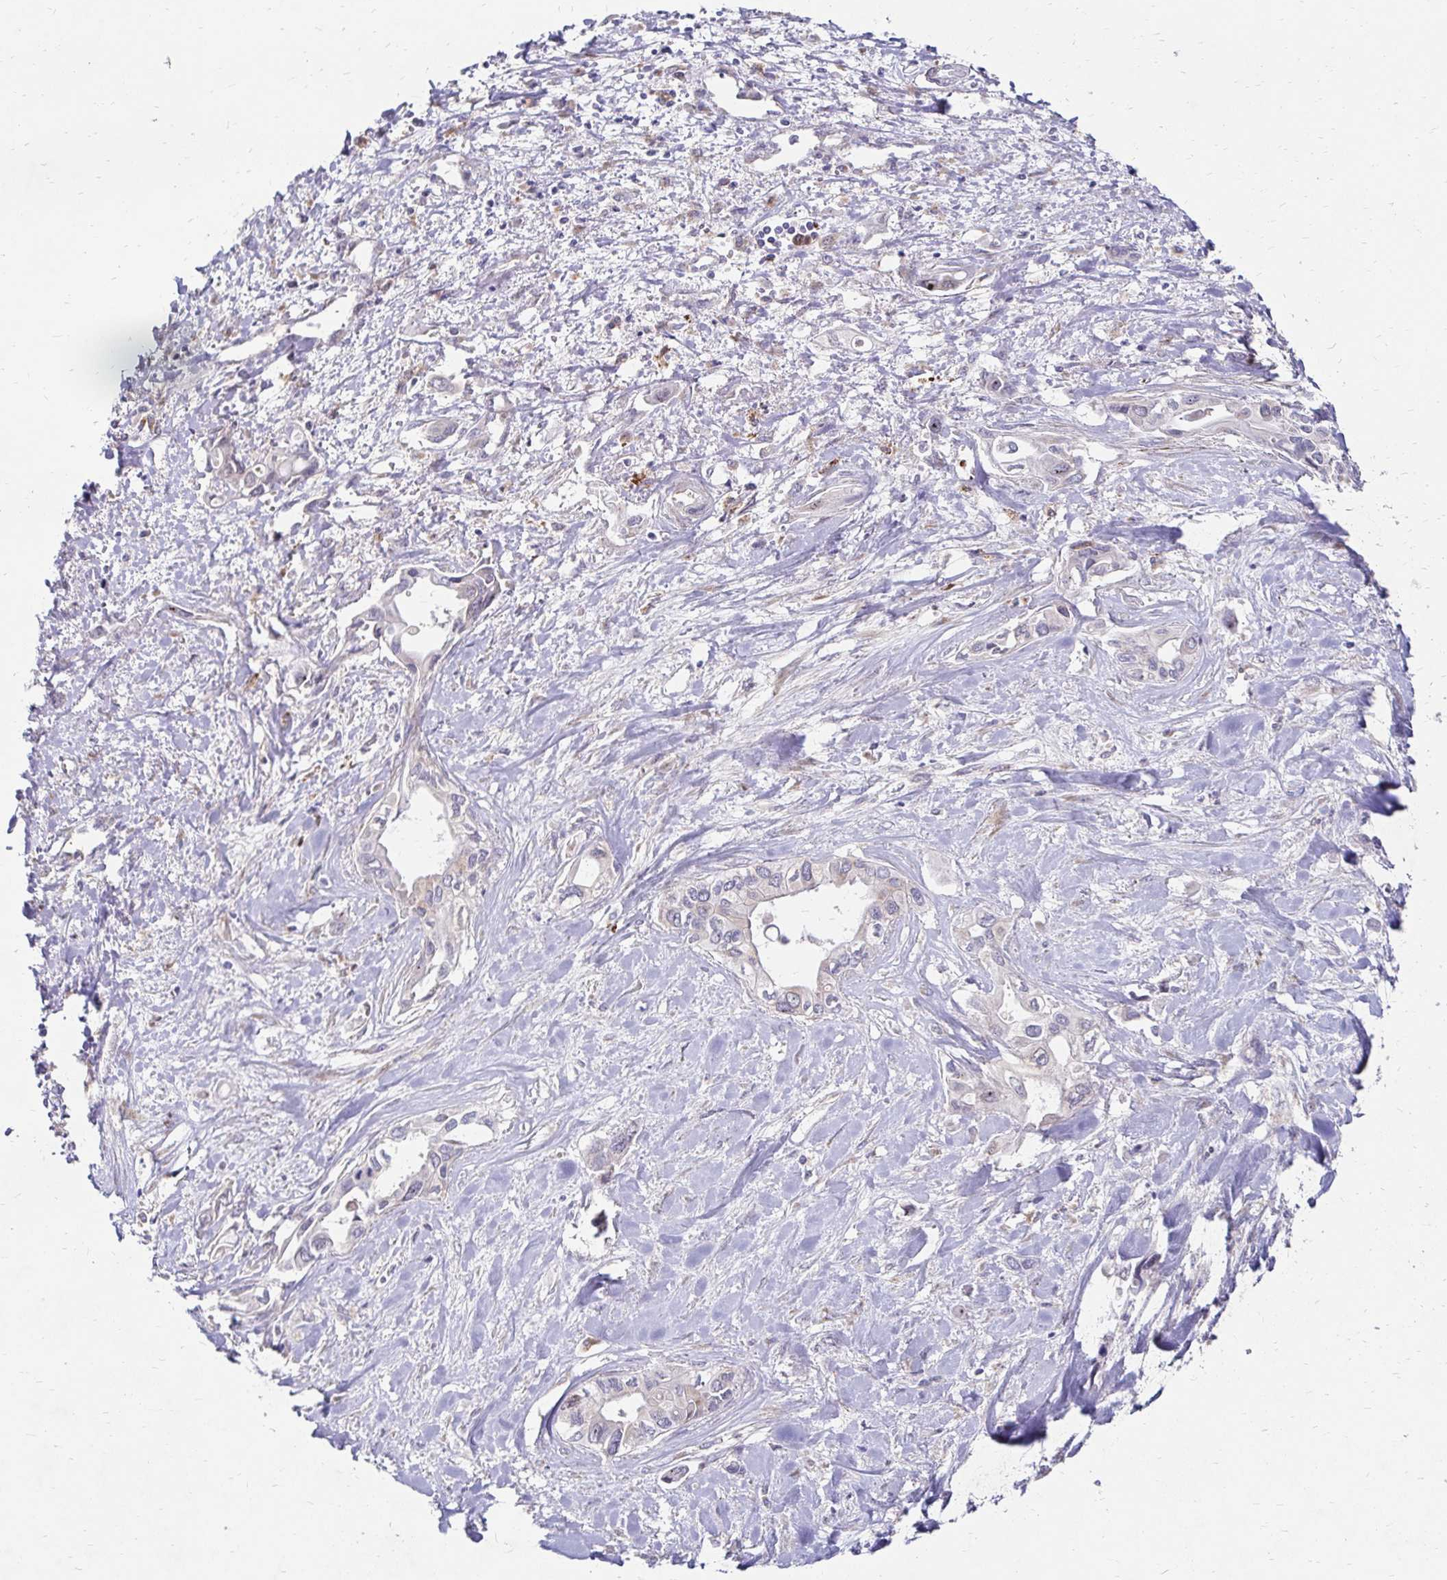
{"staining": {"intensity": "negative", "quantity": "none", "location": "none"}, "tissue": "liver cancer", "cell_type": "Tumor cells", "image_type": "cancer", "snomed": [{"axis": "morphology", "description": "Cholangiocarcinoma"}, {"axis": "topography", "description": "Liver"}], "caption": "Protein analysis of cholangiocarcinoma (liver) shows no significant positivity in tumor cells.", "gene": "IDUA", "patient": {"sex": "female", "age": 64}}